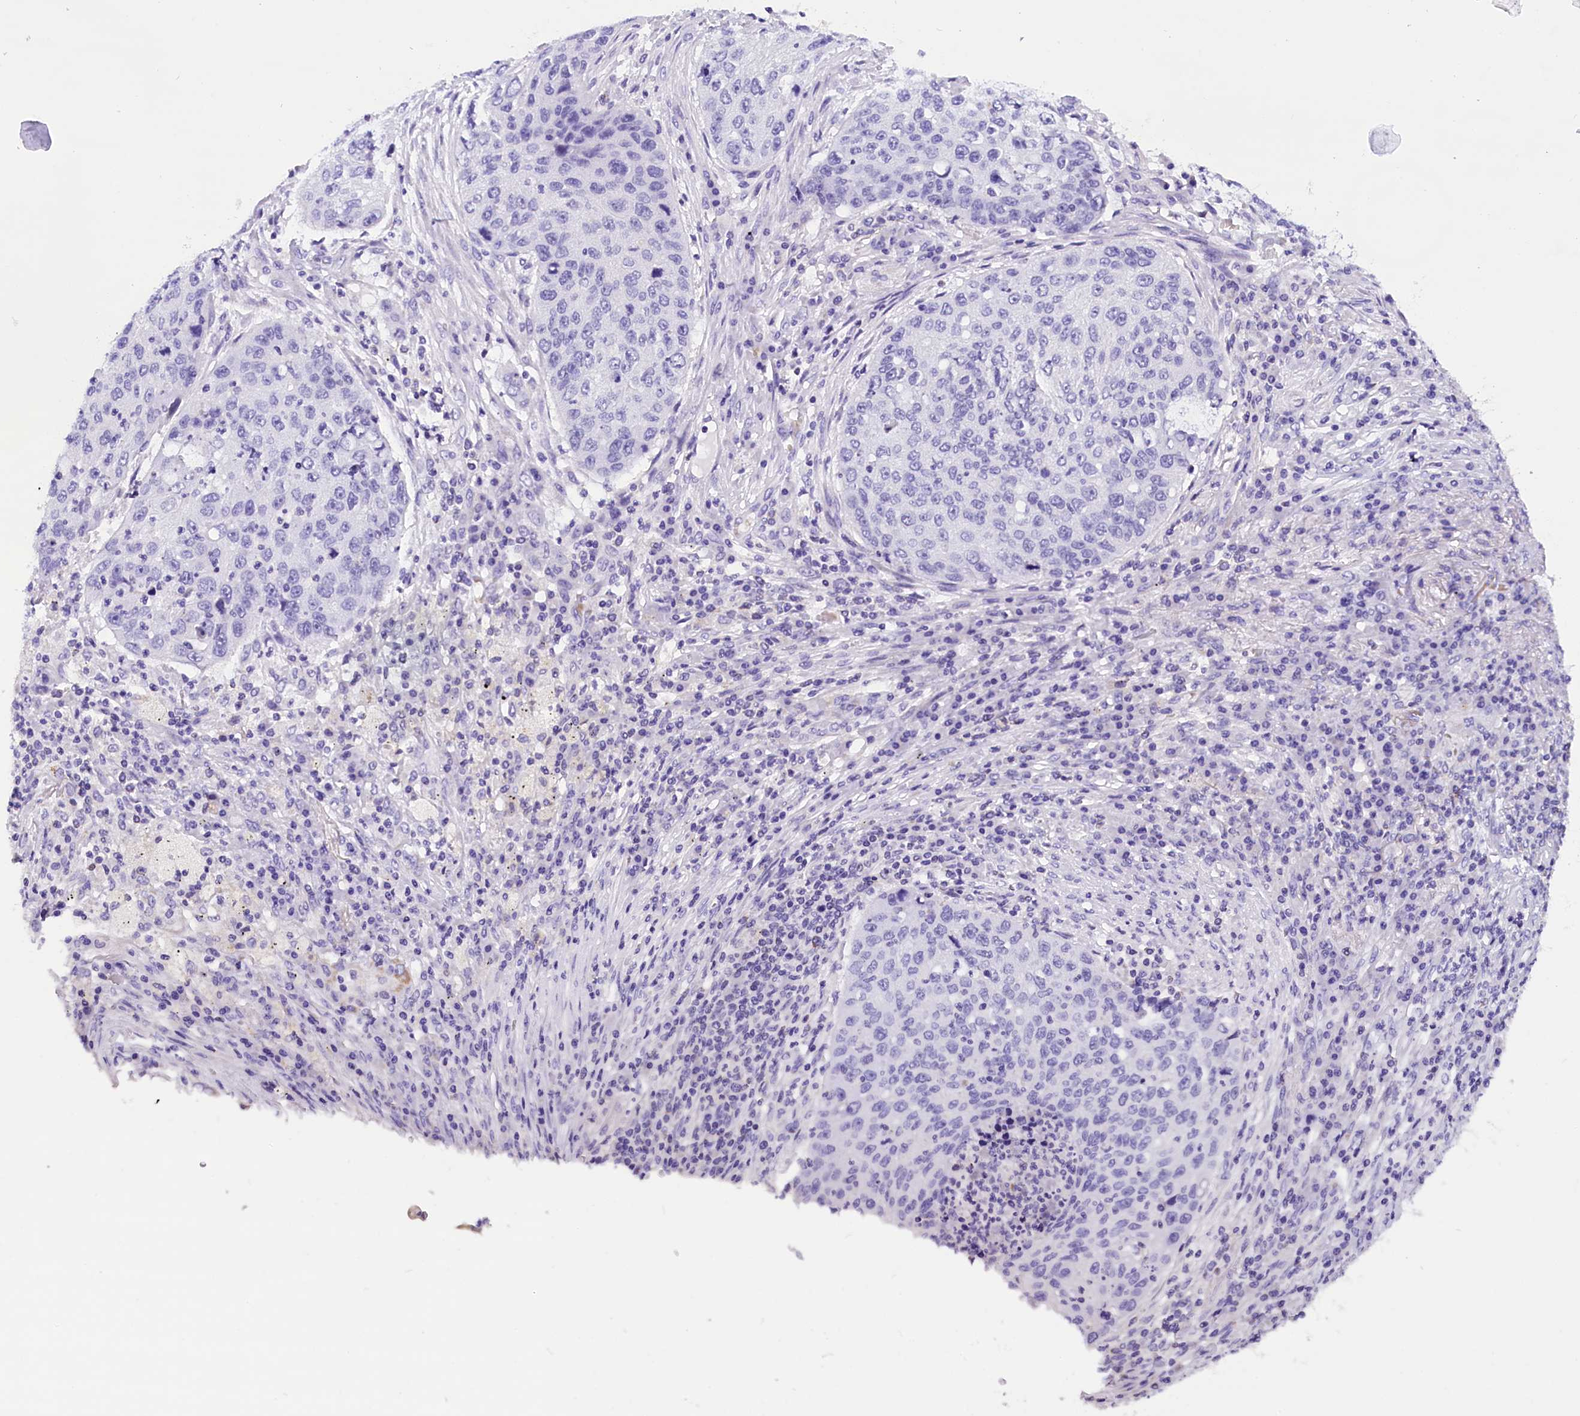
{"staining": {"intensity": "negative", "quantity": "none", "location": "none"}, "tissue": "lung cancer", "cell_type": "Tumor cells", "image_type": "cancer", "snomed": [{"axis": "morphology", "description": "Squamous cell carcinoma, NOS"}, {"axis": "topography", "description": "Lung"}], "caption": "DAB (3,3'-diaminobenzidine) immunohistochemical staining of human lung squamous cell carcinoma exhibits no significant staining in tumor cells. Nuclei are stained in blue.", "gene": "ABAT", "patient": {"sex": "female", "age": 63}}